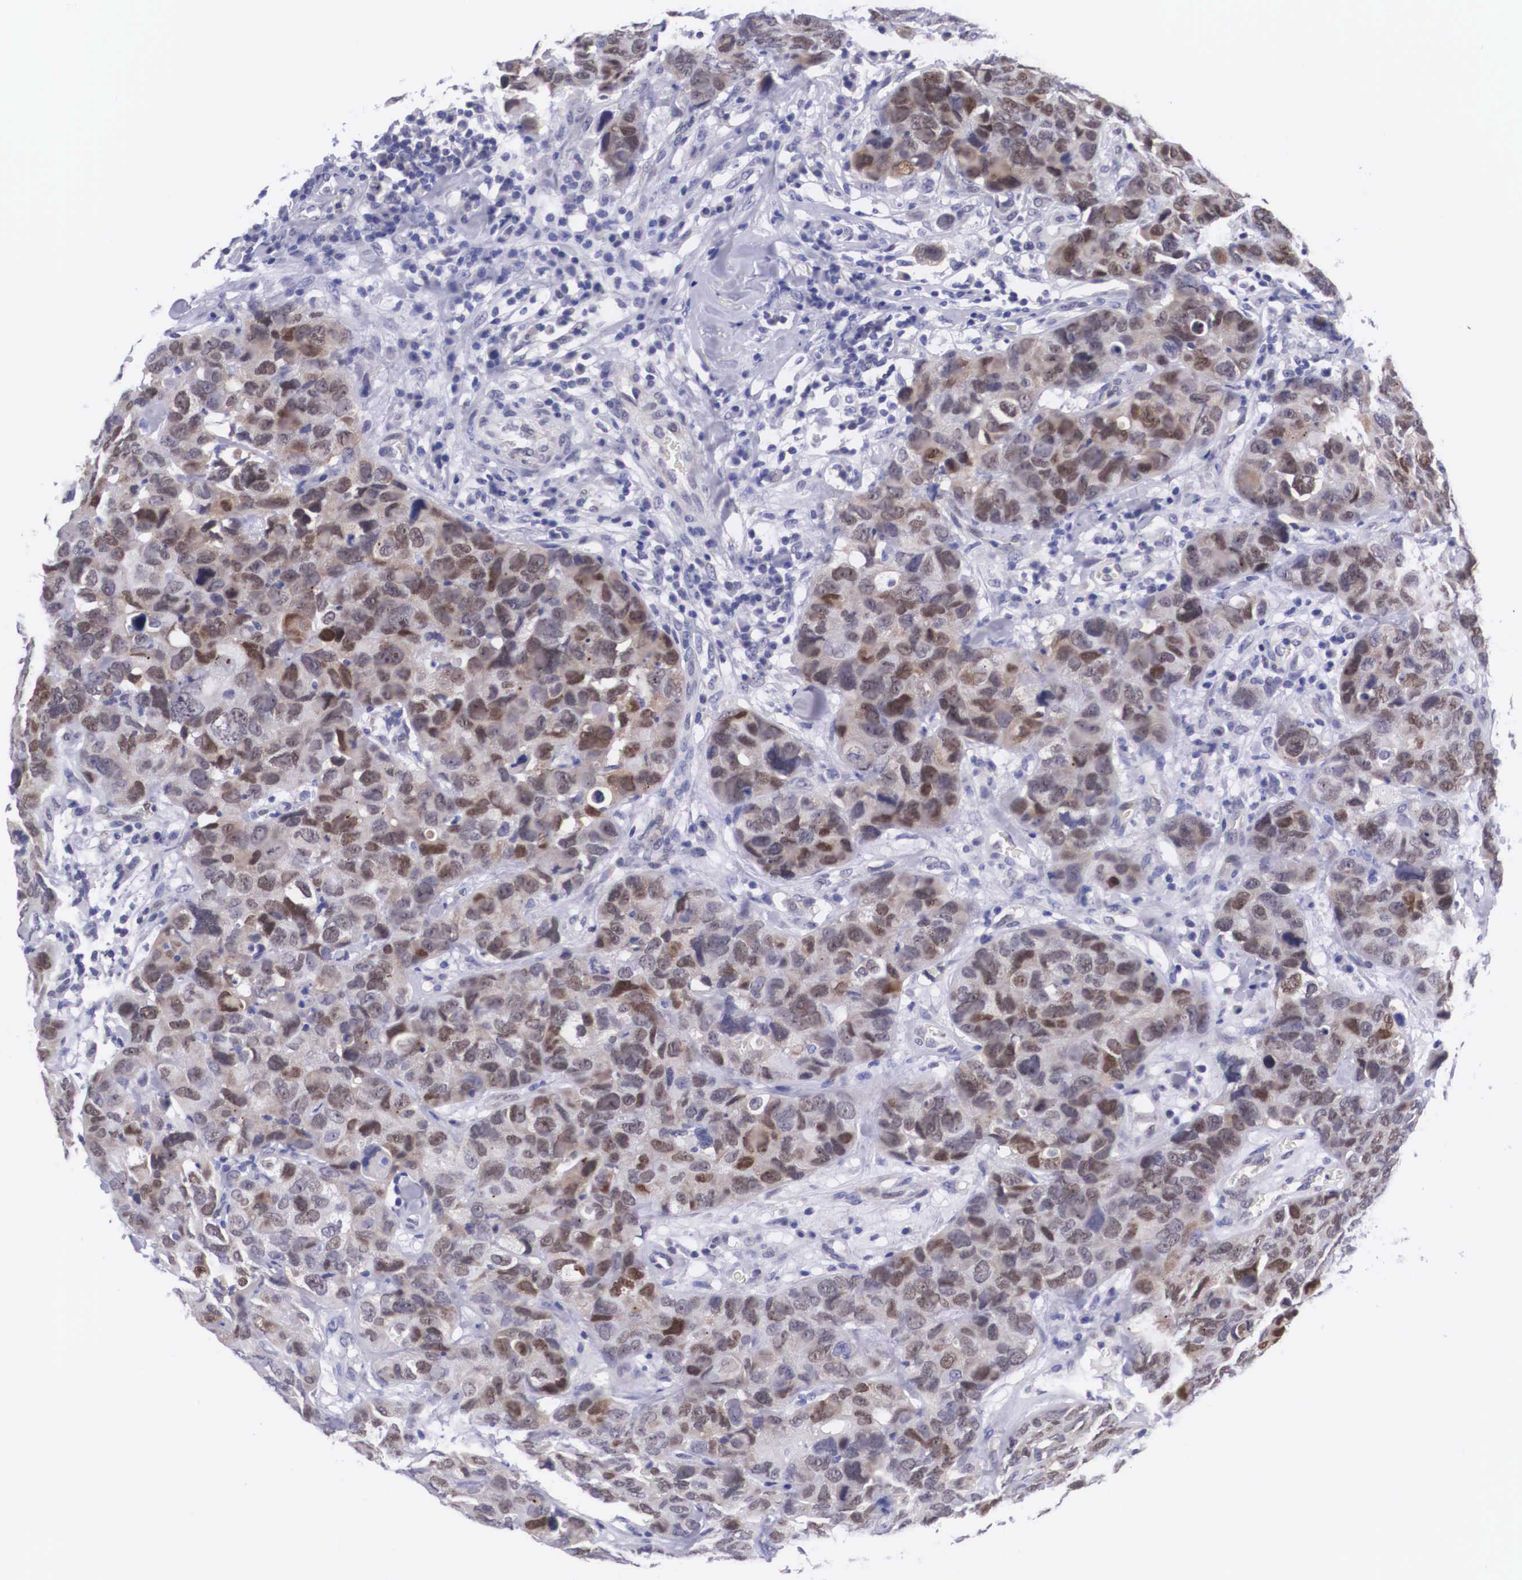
{"staining": {"intensity": "strong", "quantity": ">75%", "location": "cytoplasmic/membranous,nuclear"}, "tissue": "breast cancer", "cell_type": "Tumor cells", "image_type": "cancer", "snomed": [{"axis": "morphology", "description": "Duct carcinoma"}, {"axis": "topography", "description": "Breast"}], "caption": "Breast cancer (intraductal carcinoma) stained with IHC reveals strong cytoplasmic/membranous and nuclear positivity in about >75% of tumor cells.", "gene": "SOX11", "patient": {"sex": "female", "age": 91}}